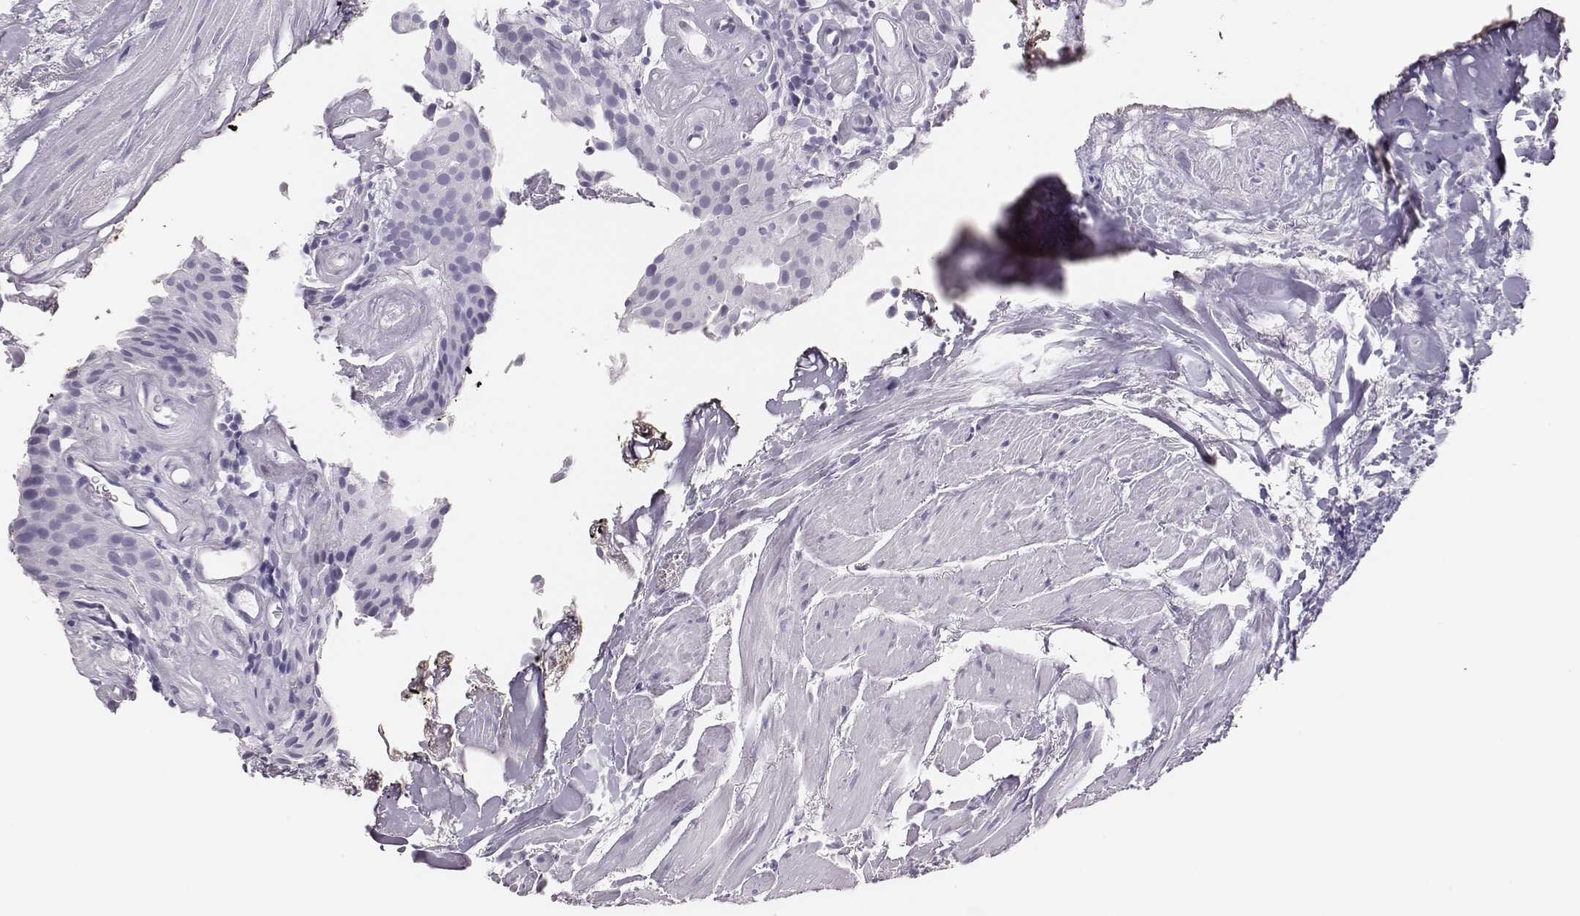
{"staining": {"intensity": "negative", "quantity": "none", "location": "none"}, "tissue": "urothelial cancer", "cell_type": "Tumor cells", "image_type": "cancer", "snomed": [{"axis": "morphology", "description": "Urothelial carcinoma, Low grade"}, {"axis": "topography", "description": "Urinary bladder"}], "caption": "DAB (3,3'-diaminobenzidine) immunohistochemical staining of human urothelial carcinoma (low-grade) exhibits no significant staining in tumor cells.", "gene": "H1-6", "patient": {"sex": "female", "age": 87}}